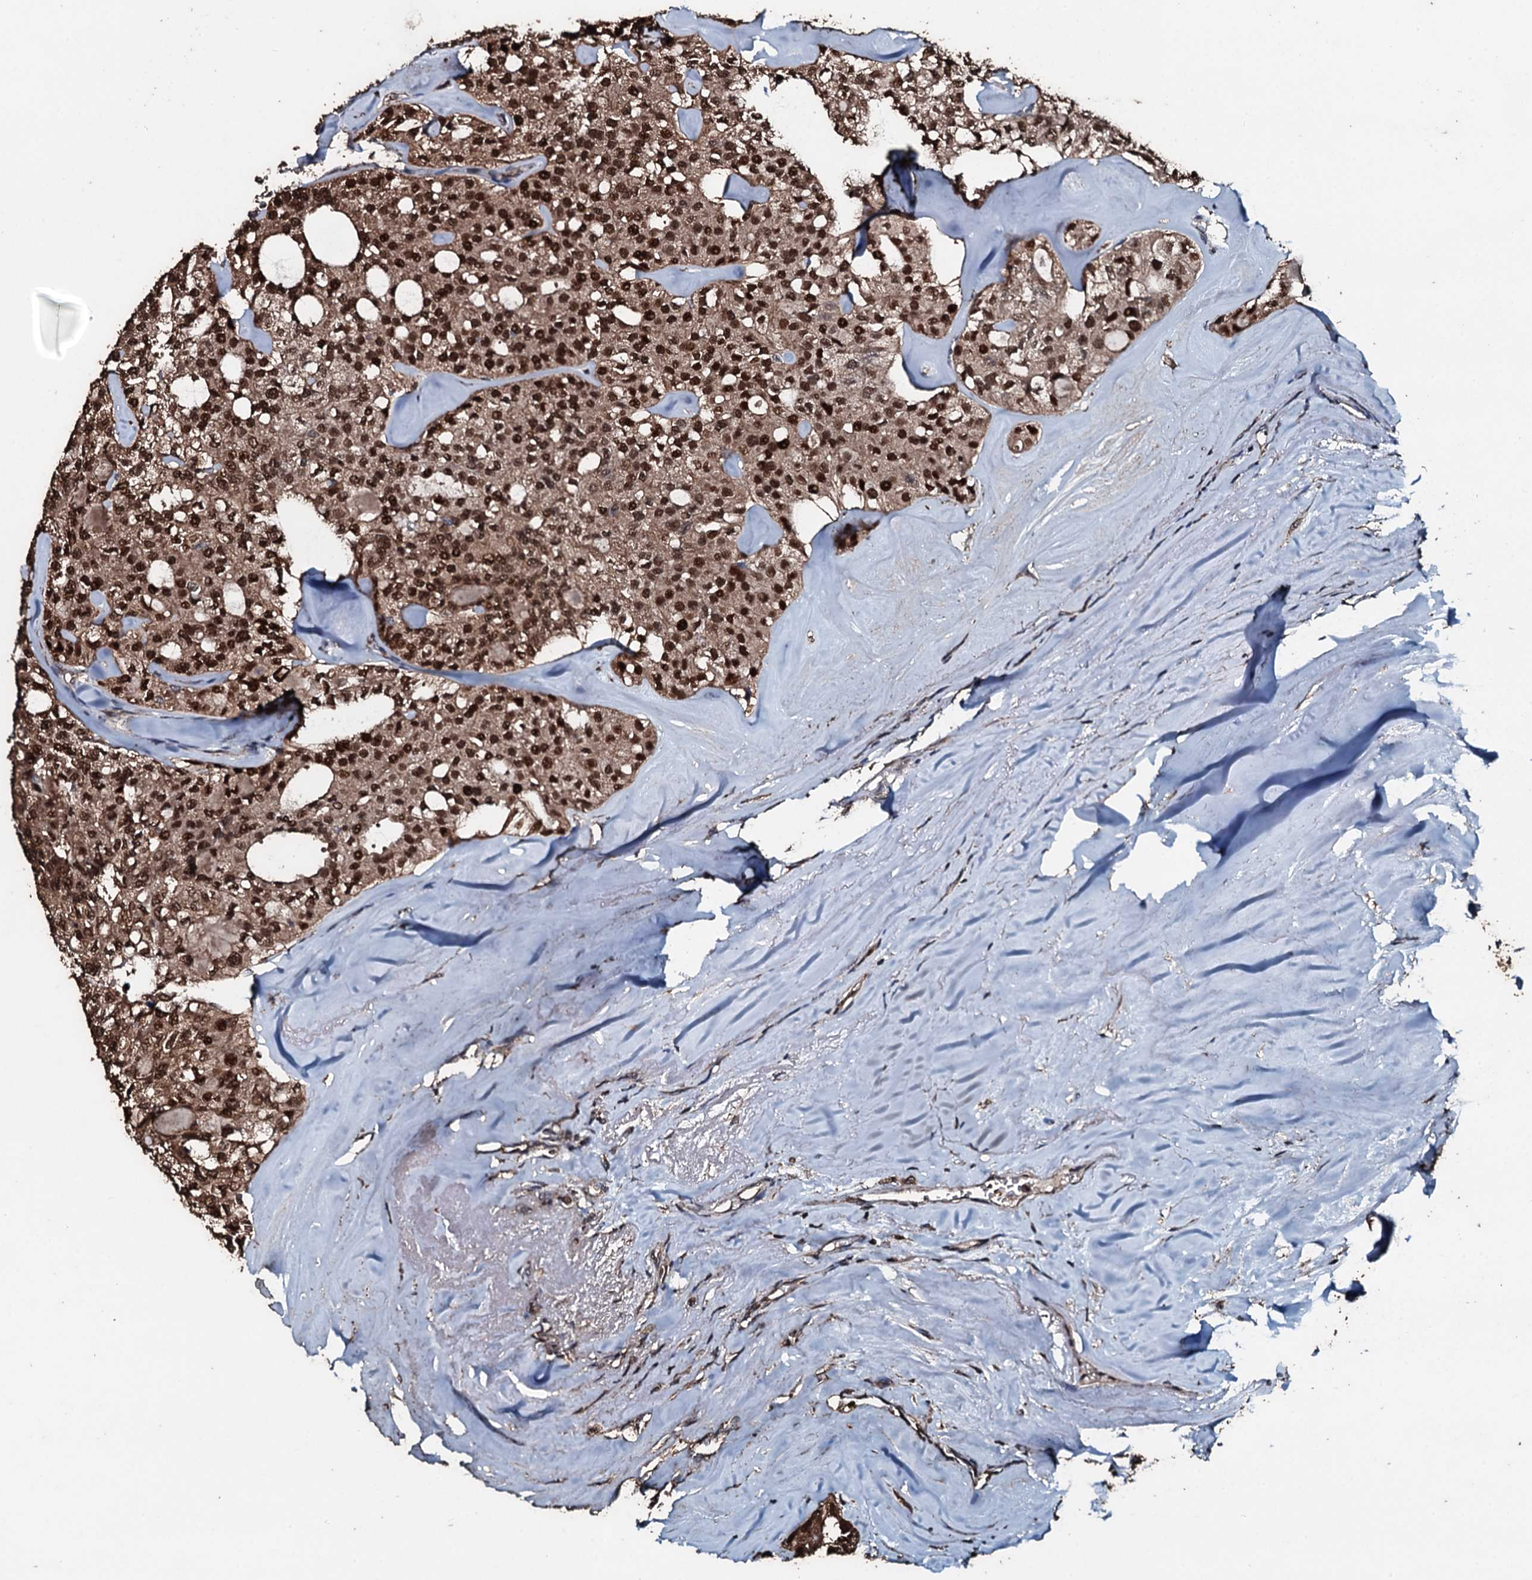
{"staining": {"intensity": "strong", "quantity": ">75%", "location": "cytoplasmic/membranous,nuclear"}, "tissue": "thyroid cancer", "cell_type": "Tumor cells", "image_type": "cancer", "snomed": [{"axis": "morphology", "description": "Follicular adenoma carcinoma, NOS"}, {"axis": "topography", "description": "Thyroid gland"}], "caption": "This is a histology image of immunohistochemistry staining of follicular adenoma carcinoma (thyroid), which shows strong staining in the cytoplasmic/membranous and nuclear of tumor cells.", "gene": "FAAP24", "patient": {"sex": "male", "age": 75}}